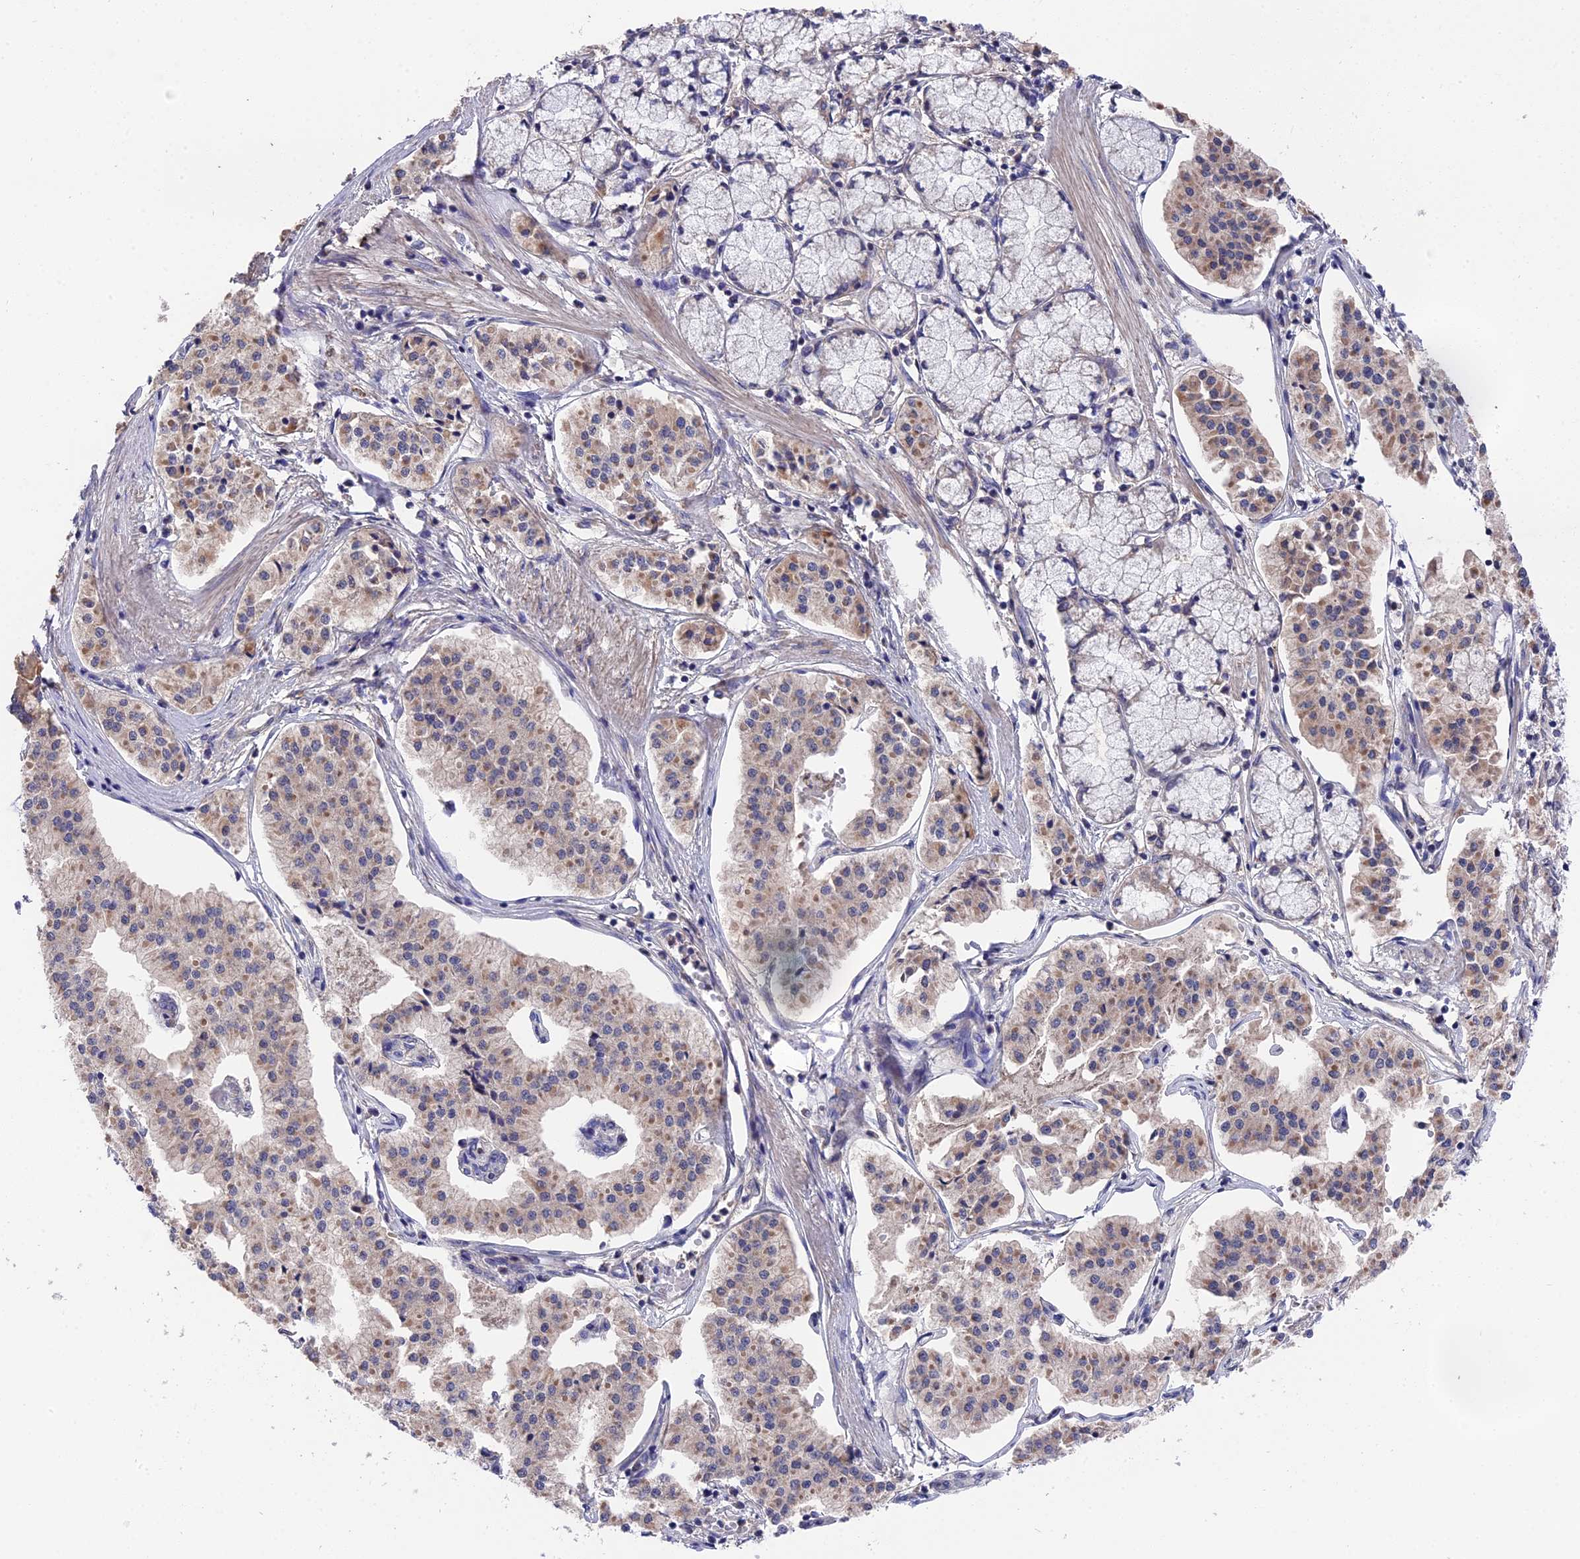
{"staining": {"intensity": "weak", "quantity": "25%-75%", "location": "cytoplasmic/membranous"}, "tissue": "pancreatic cancer", "cell_type": "Tumor cells", "image_type": "cancer", "snomed": [{"axis": "morphology", "description": "Adenocarcinoma, NOS"}, {"axis": "topography", "description": "Pancreas"}], "caption": "Tumor cells show weak cytoplasmic/membranous positivity in about 25%-75% of cells in pancreatic cancer (adenocarcinoma).", "gene": "ZCCHC2", "patient": {"sex": "female", "age": 50}}